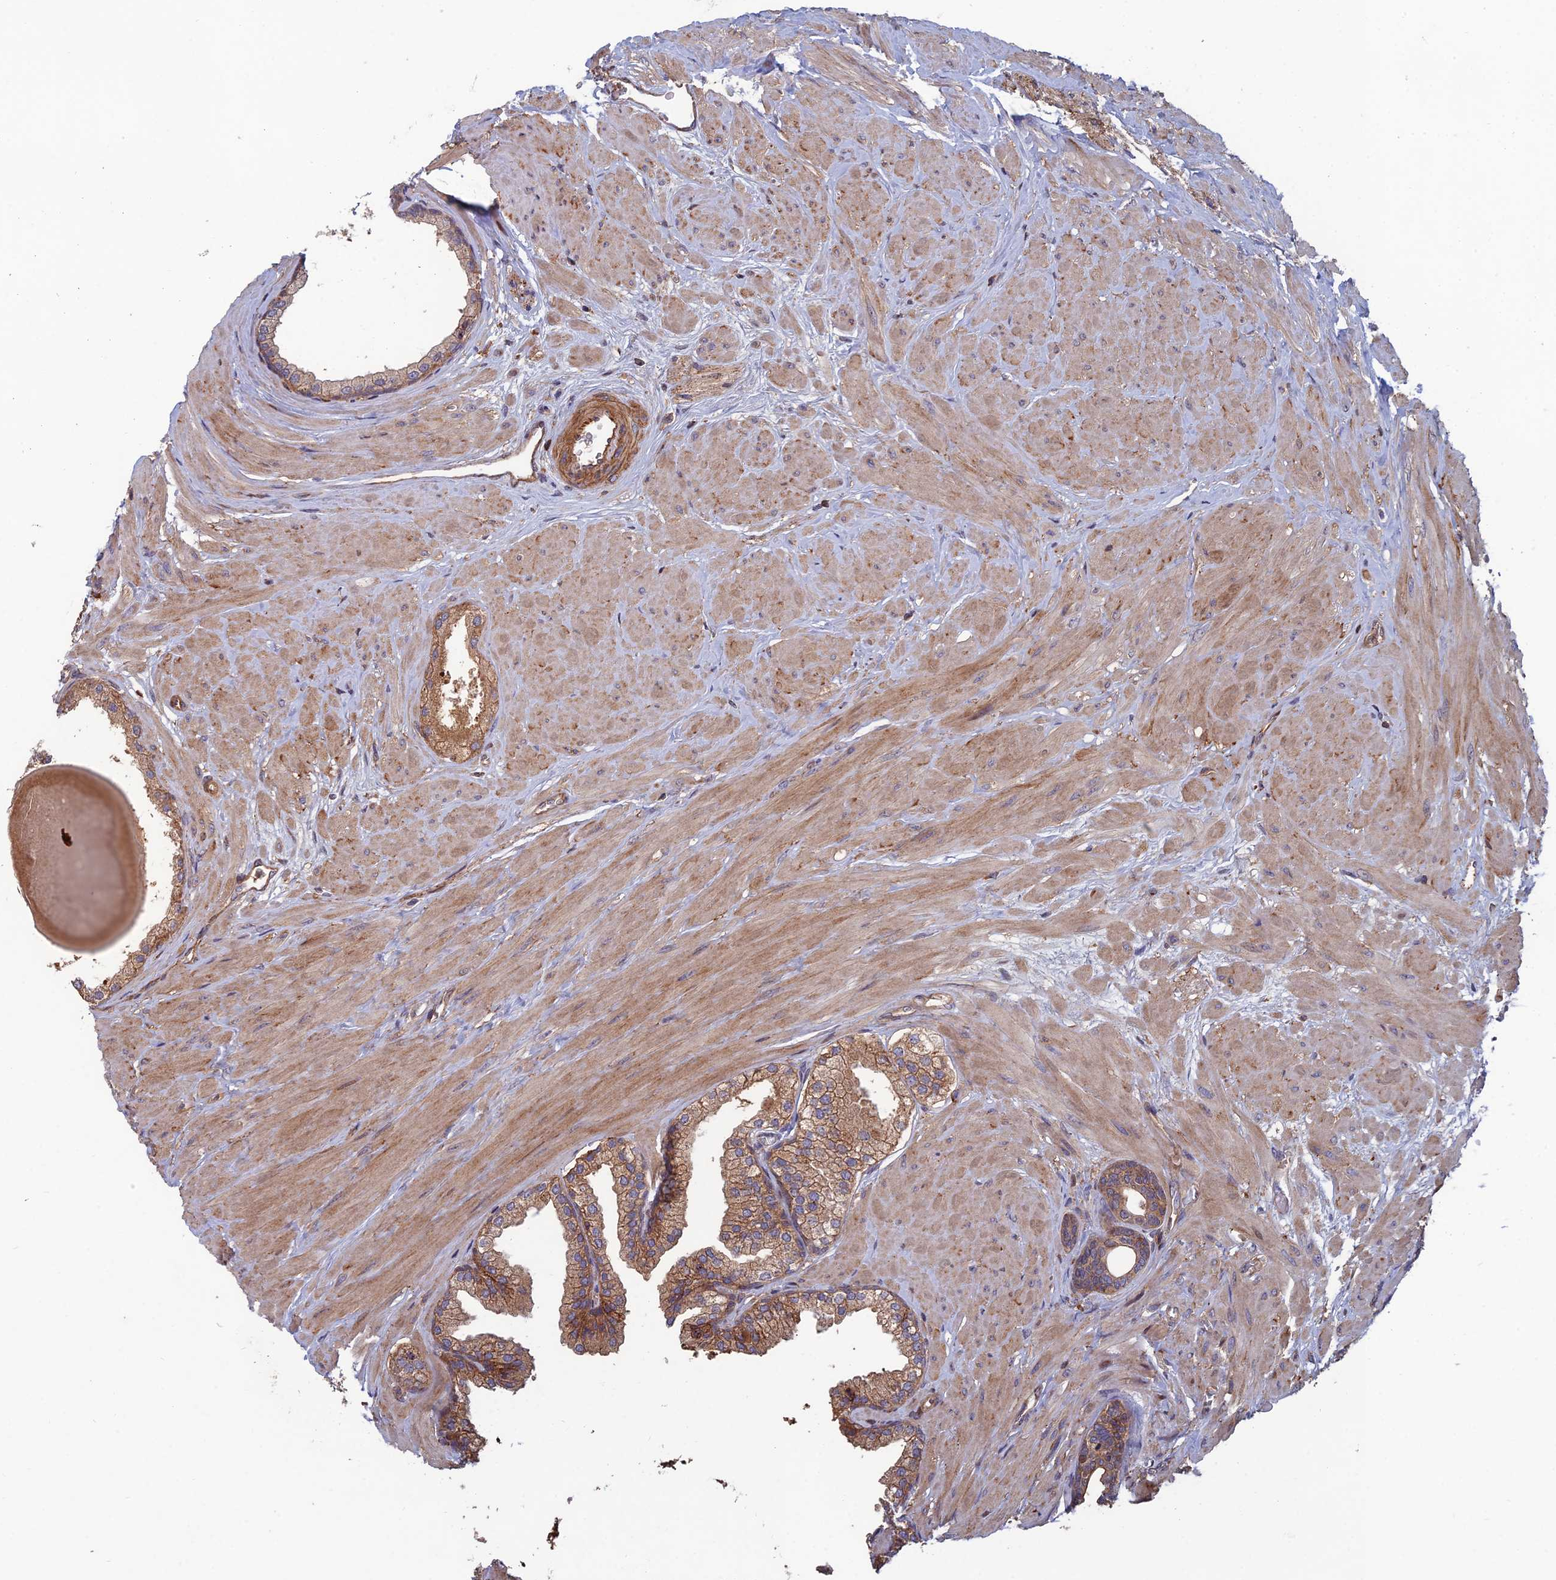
{"staining": {"intensity": "moderate", "quantity": ">75%", "location": "cytoplasmic/membranous"}, "tissue": "prostate", "cell_type": "Glandular cells", "image_type": "normal", "snomed": [{"axis": "morphology", "description": "Normal tissue, NOS"}, {"axis": "topography", "description": "Prostate"}], "caption": "An image of prostate stained for a protein demonstrates moderate cytoplasmic/membranous brown staining in glandular cells. (brown staining indicates protein expression, while blue staining denotes nuclei).", "gene": "C15orf62", "patient": {"sex": "male", "age": 48}}